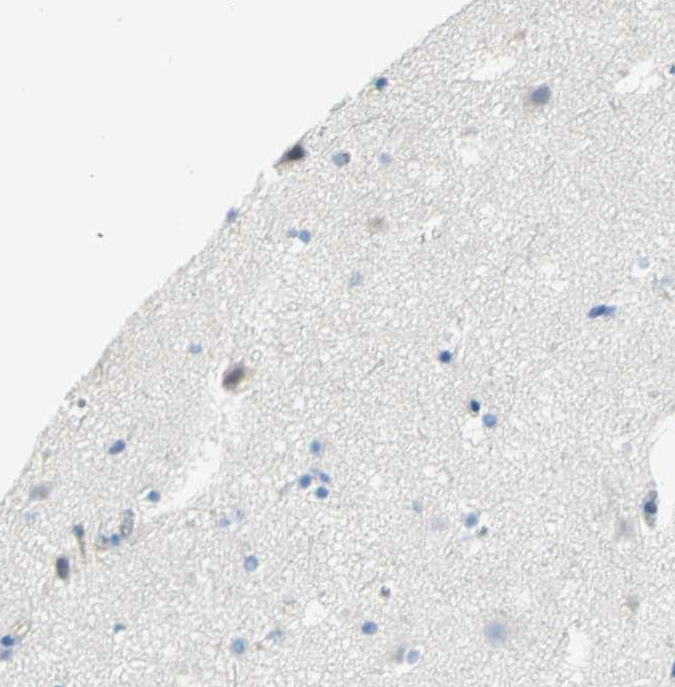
{"staining": {"intensity": "negative", "quantity": "none", "location": "none"}, "tissue": "cerebral cortex", "cell_type": "Endothelial cells", "image_type": "normal", "snomed": [{"axis": "morphology", "description": "Normal tissue, NOS"}, {"axis": "topography", "description": "Cerebral cortex"}], "caption": "This histopathology image is of normal cerebral cortex stained with immunohistochemistry (IHC) to label a protein in brown with the nuclei are counter-stained blue. There is no expression in endothelial cells. (DAB IHC with hematoxylin counter stain).", "gene": "MUC1", "patient": {"sex": "male", "age": 45}}